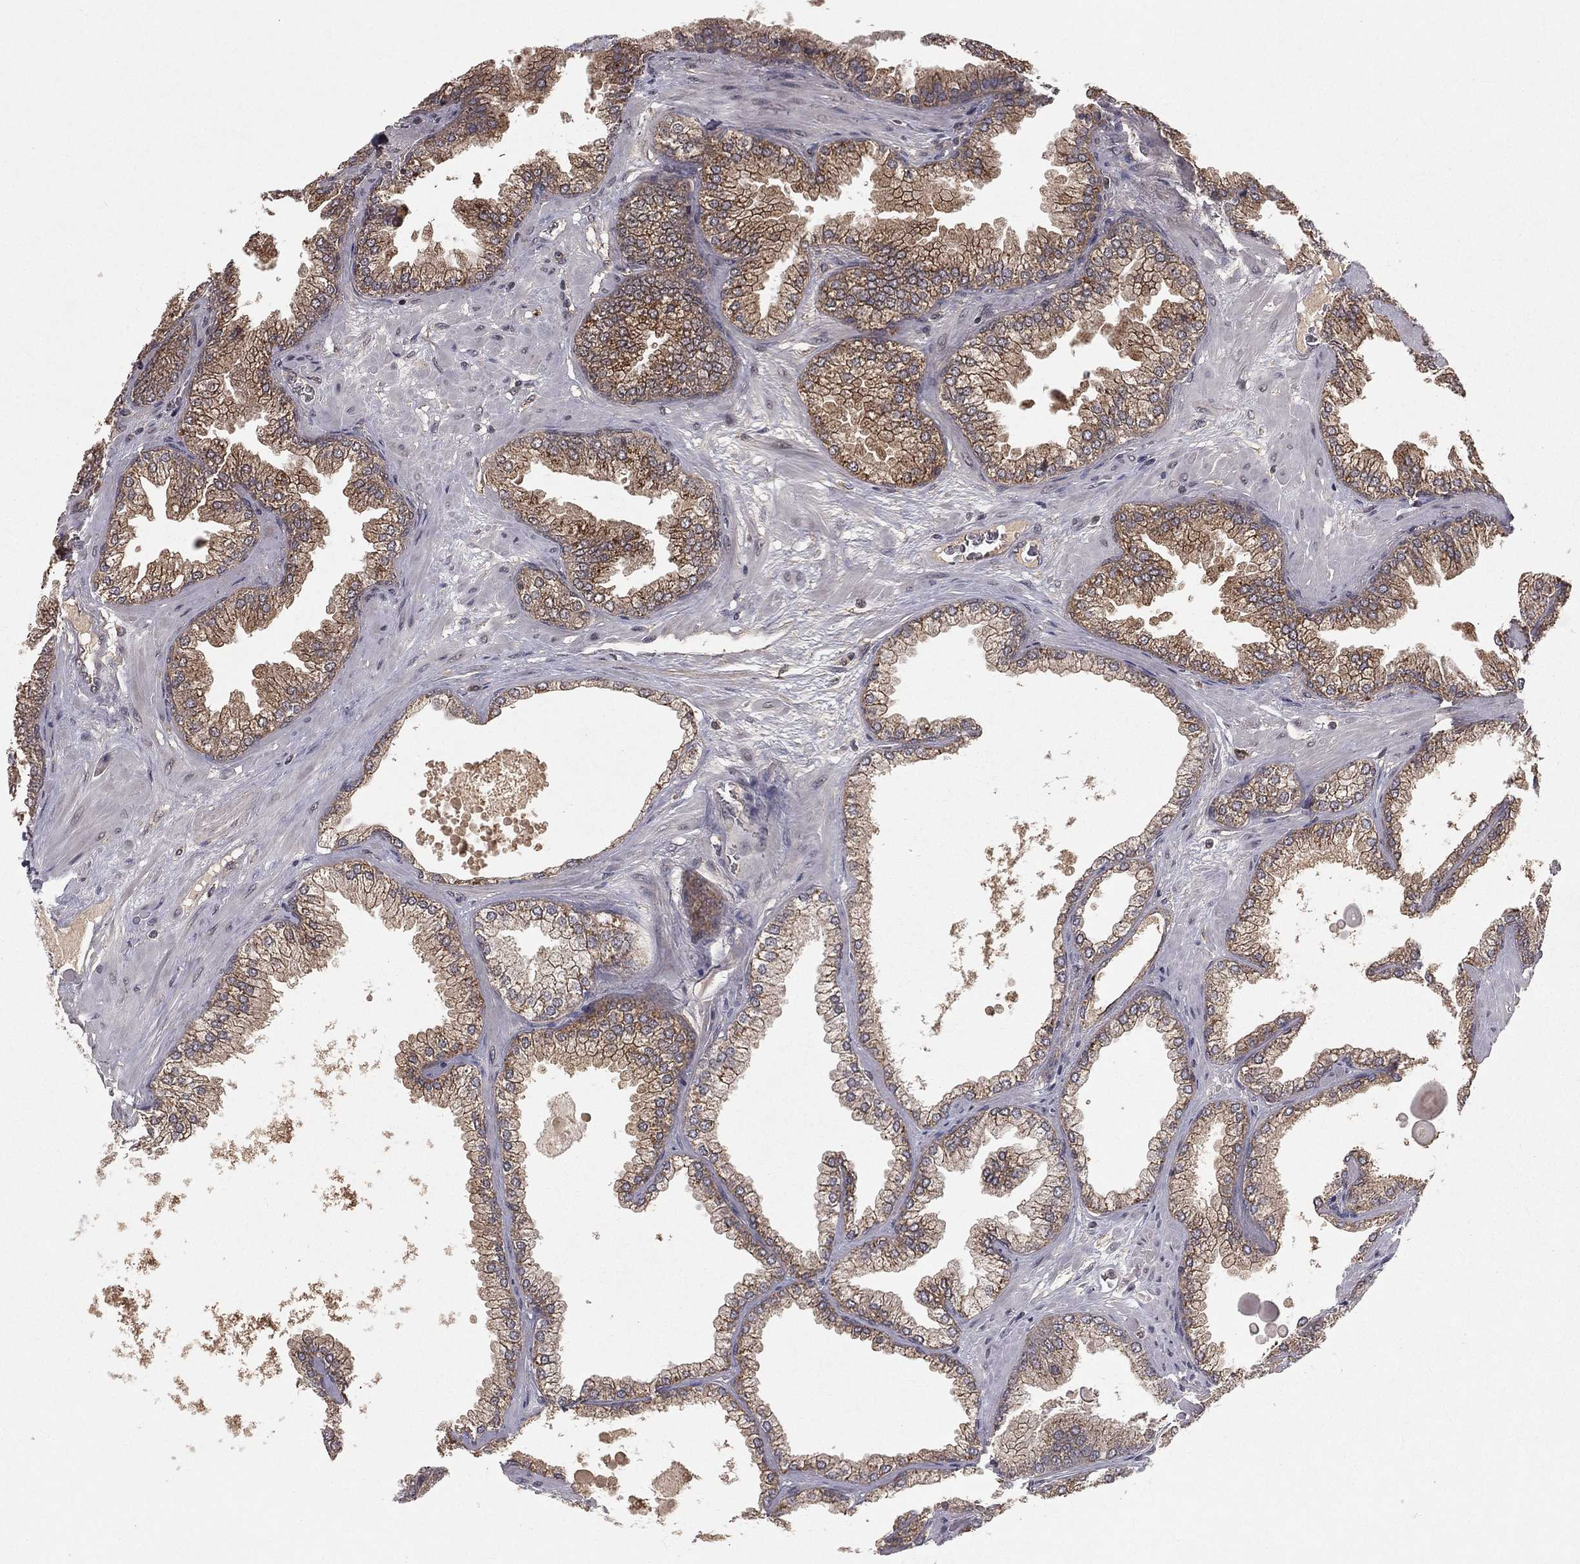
{"staining": {"intensity": "moderate", "quantity": "25%-75%", "location": "cytoplasmic/membranous"}, "tissue": "prostate cancer", "cell_type": "Tumor cells", "image_type": "cancer", "snomed": [{"axis": "morphology", "description": "Adenocarcinoma, Low grade"}, {"axis": "topography", "description": "Prostate"}], "caption": "The photomicrograph reveals immunohistochemical staining of low-grade adenocarcinoma (prostate). There is moderate cytoplasmic/membranous positivity is identified in about 25%-75% of tumor cells. (DAB IHC with brightfield microscopy, high magnification).", "gene": "ZDHHC15", "patient": {"sex": "male", "age": 72}}